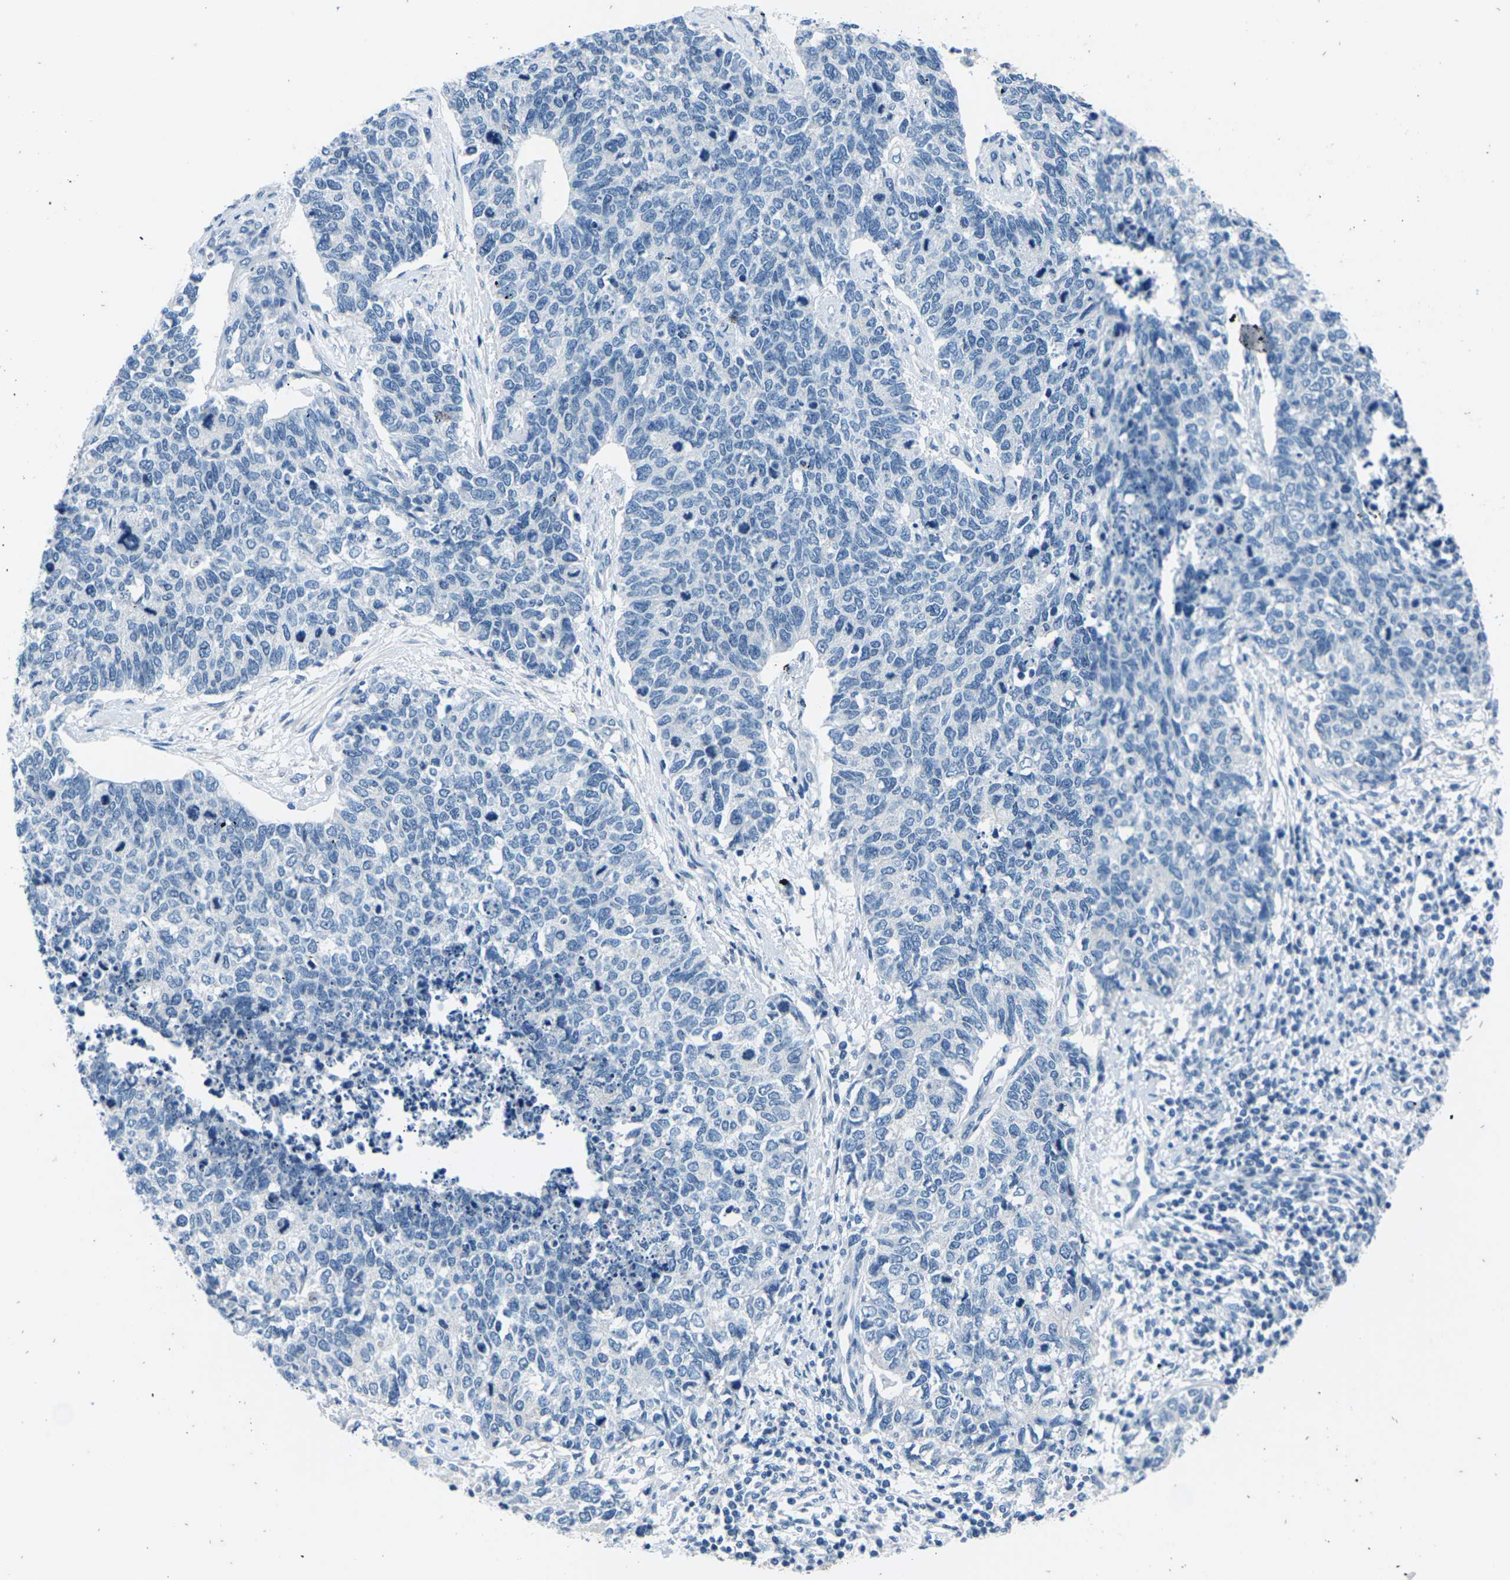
{"staining": {"intensity": "negative", "quantity": "none", "location": "none"}, "tissue": "cervical cancer", "cell_type": "Tumor cells", "image_type": "cancer", "snomed": [{"axis": "morphology", "description": "Squamous cell carcinoma, NOS"}, {"axis": "topography", "description": "Cervix"}], "caption": "Tumor cells are negative for brown protein staining in squamous cell carcinoma (cervical).", "gene": "UMOD", "patient": {"sex": "female", "age": 63}}